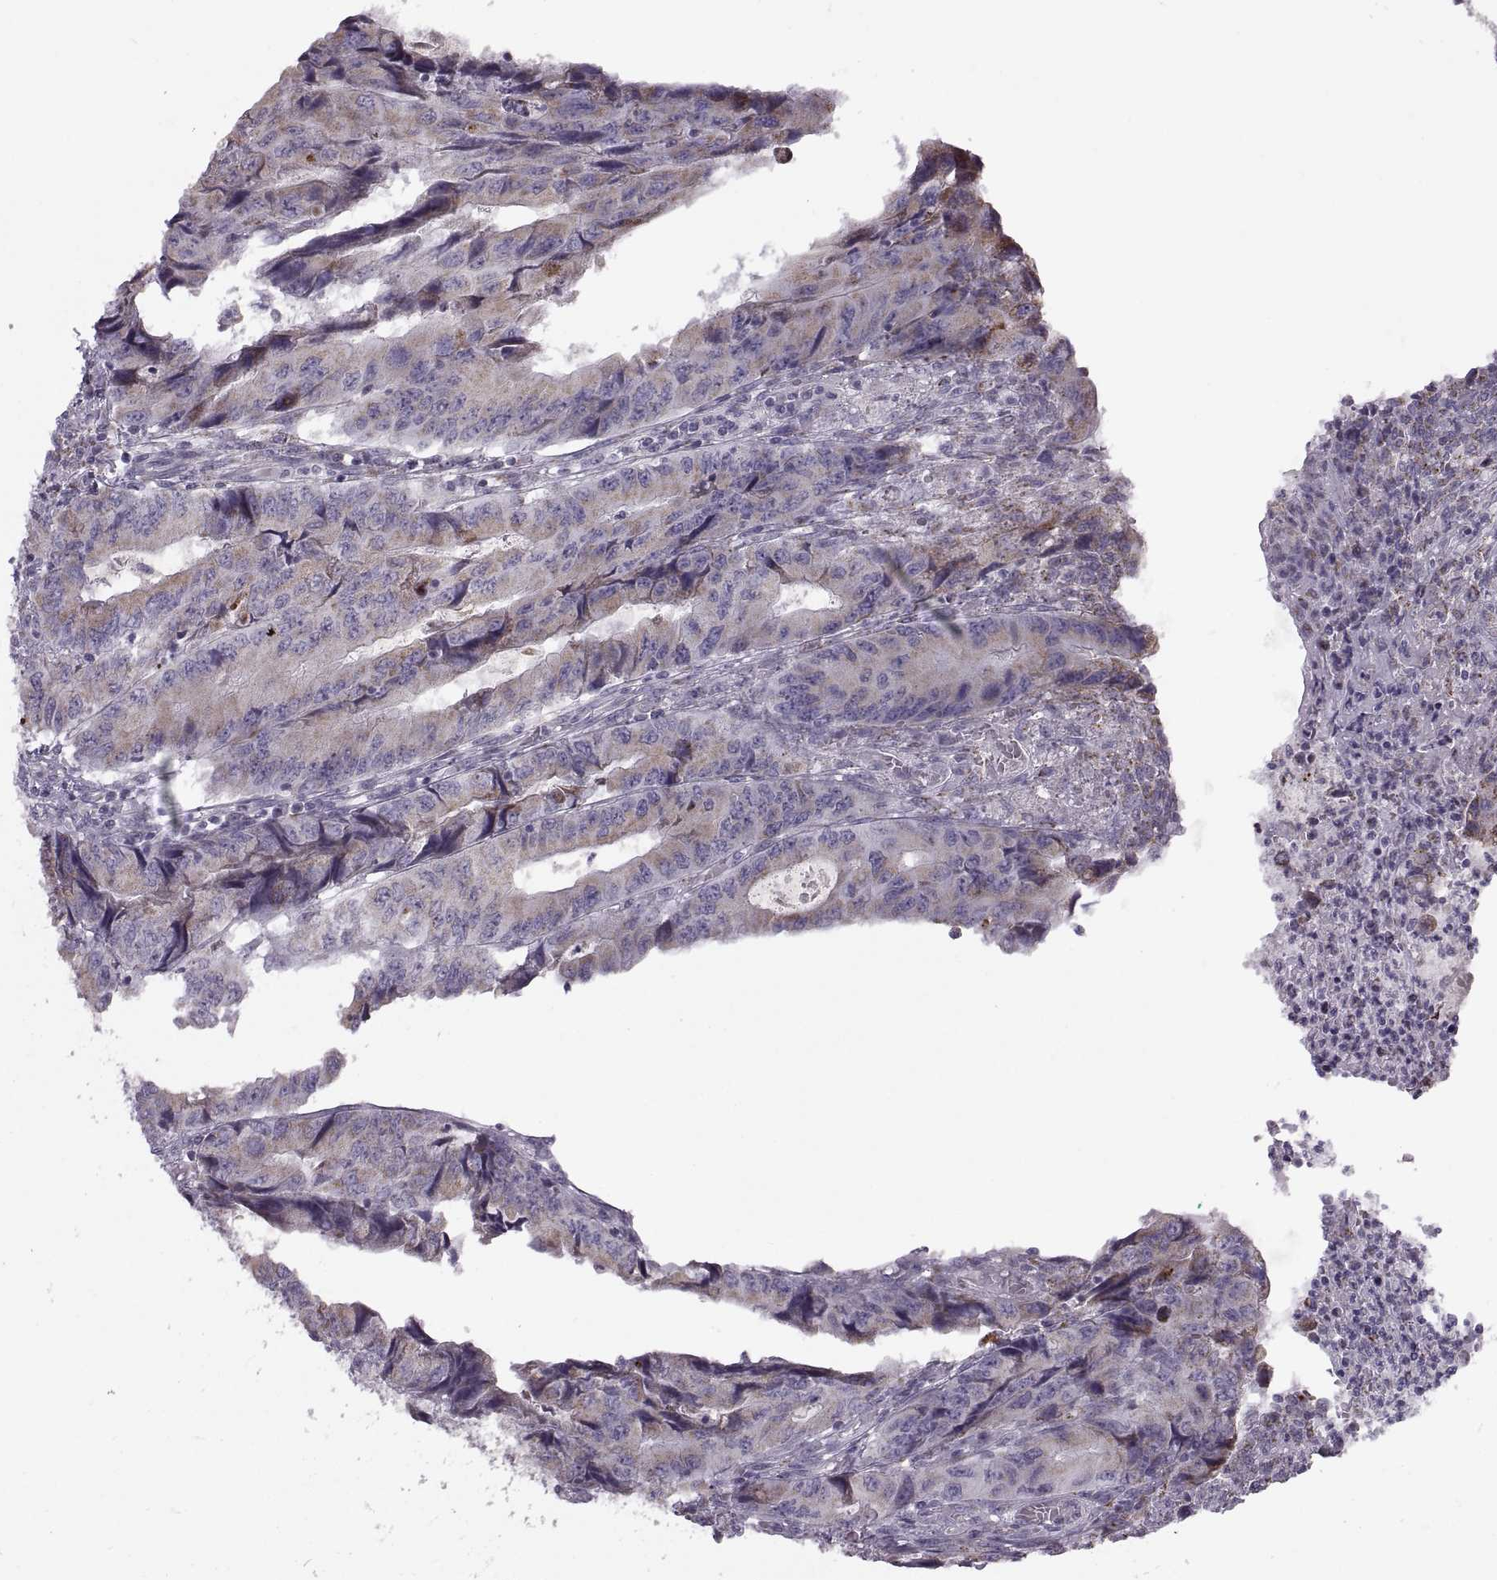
{"staining": {"intensity": "moderate", "quantity": "25%-75%", "location": "cytoplasmic/membranous"}, "tissue": "colorectal cancer", "cell_type": "Tumor cells", "image_type": "cancer", "snomed": [{"axis": "morphology", "description": "Adenocarcinoma, NOS"}, {"axis": "topography", "description": "Colon"}], "caption": "Tumor cells reveal moderate cytoplasmic/membranous staining in about 25%-75% of cells in colorectal cancer.", "gene": "PIERCE1", "patient": {"sex": "male", "age": 53}}